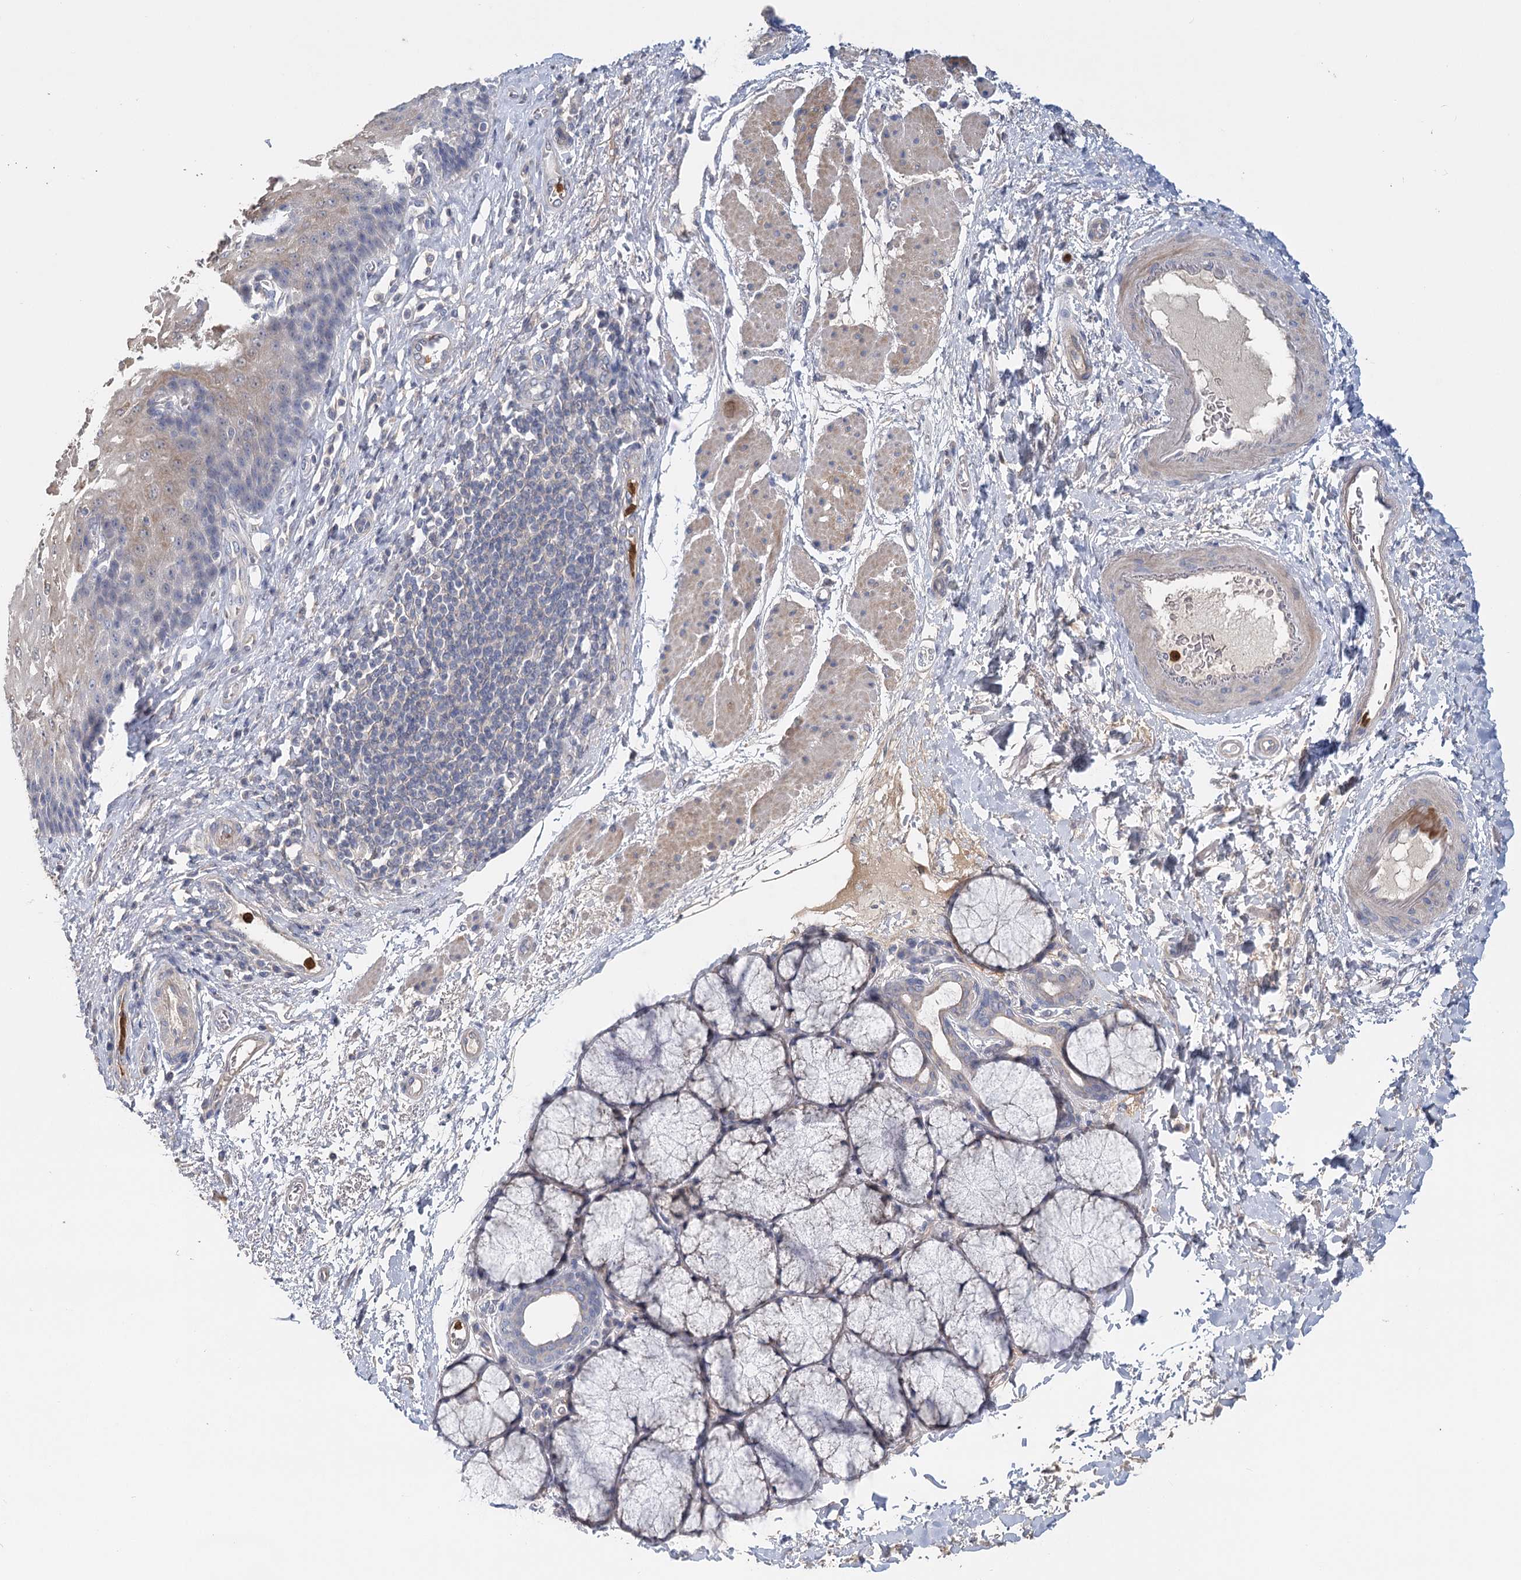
{"staining": {"intensity": "weak", "quantity": "25%-75%", "location": "cytoplasmic/membranous"}, "tissue": "esophagus", "cell_type": "Squamous epithelial cells", "image_type": "normal", "snomed": [{"axis": "morphology", "description": "Normal tissue, NOS"}, {"axis": "topography", "description": "Esophagus"}], "caption": "Immunohistochemical staining of normal esophagus reveals 25%-75% levels of weak cytoplasmic/membranous protein positivity in approximately 25%-75% of squamous epithelial cells.", "gene": "EPB41L5", "patient": {"sex": "male", "age": 54}}